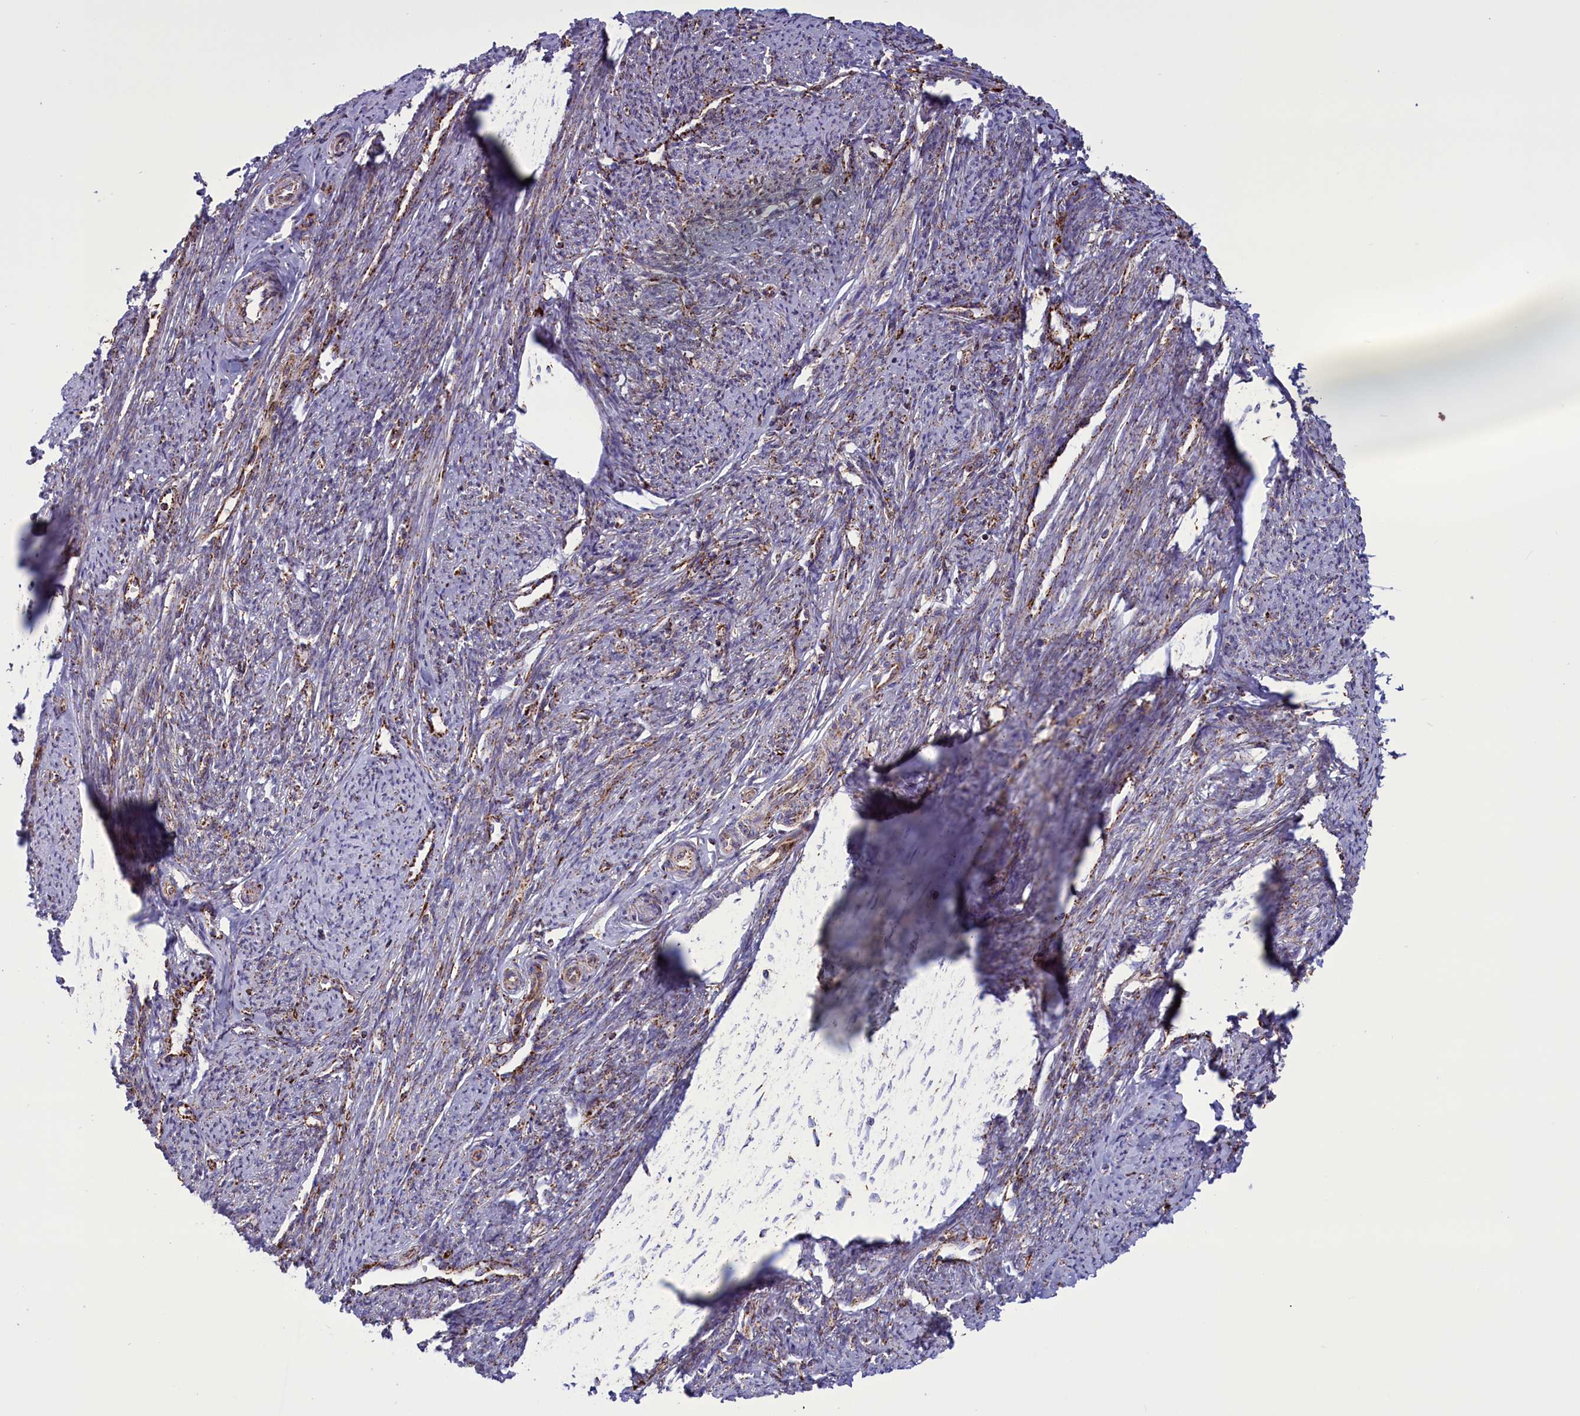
{"staining": {"intensity": "moderate", "quantity": ">75%", "location": "cytoplasmic/membranous"}, "tissue": "smooth muscle", "cell_type": "Smooth muscle cells", "image_type": "normal", "snomed": [{"axis": "morphology", "description": "Normal tissue, NOS"}, {"axis": "topography", "description": "Smooth muscle"}, {"axis": "topography", "description": "Uterus"}], "caption": "DAB immunohistochemical staining of benign human smooth muscle shows moderate cytoplasmic/membranous protein staining in approximately >75% of smooth muscle cells. (DAB (3,3'-diaminobenzidine) = brown stain, brightfield microscopy at high magnification).", "gene": "ISOC2", "patient": {"sex": "female", "age": 59}}